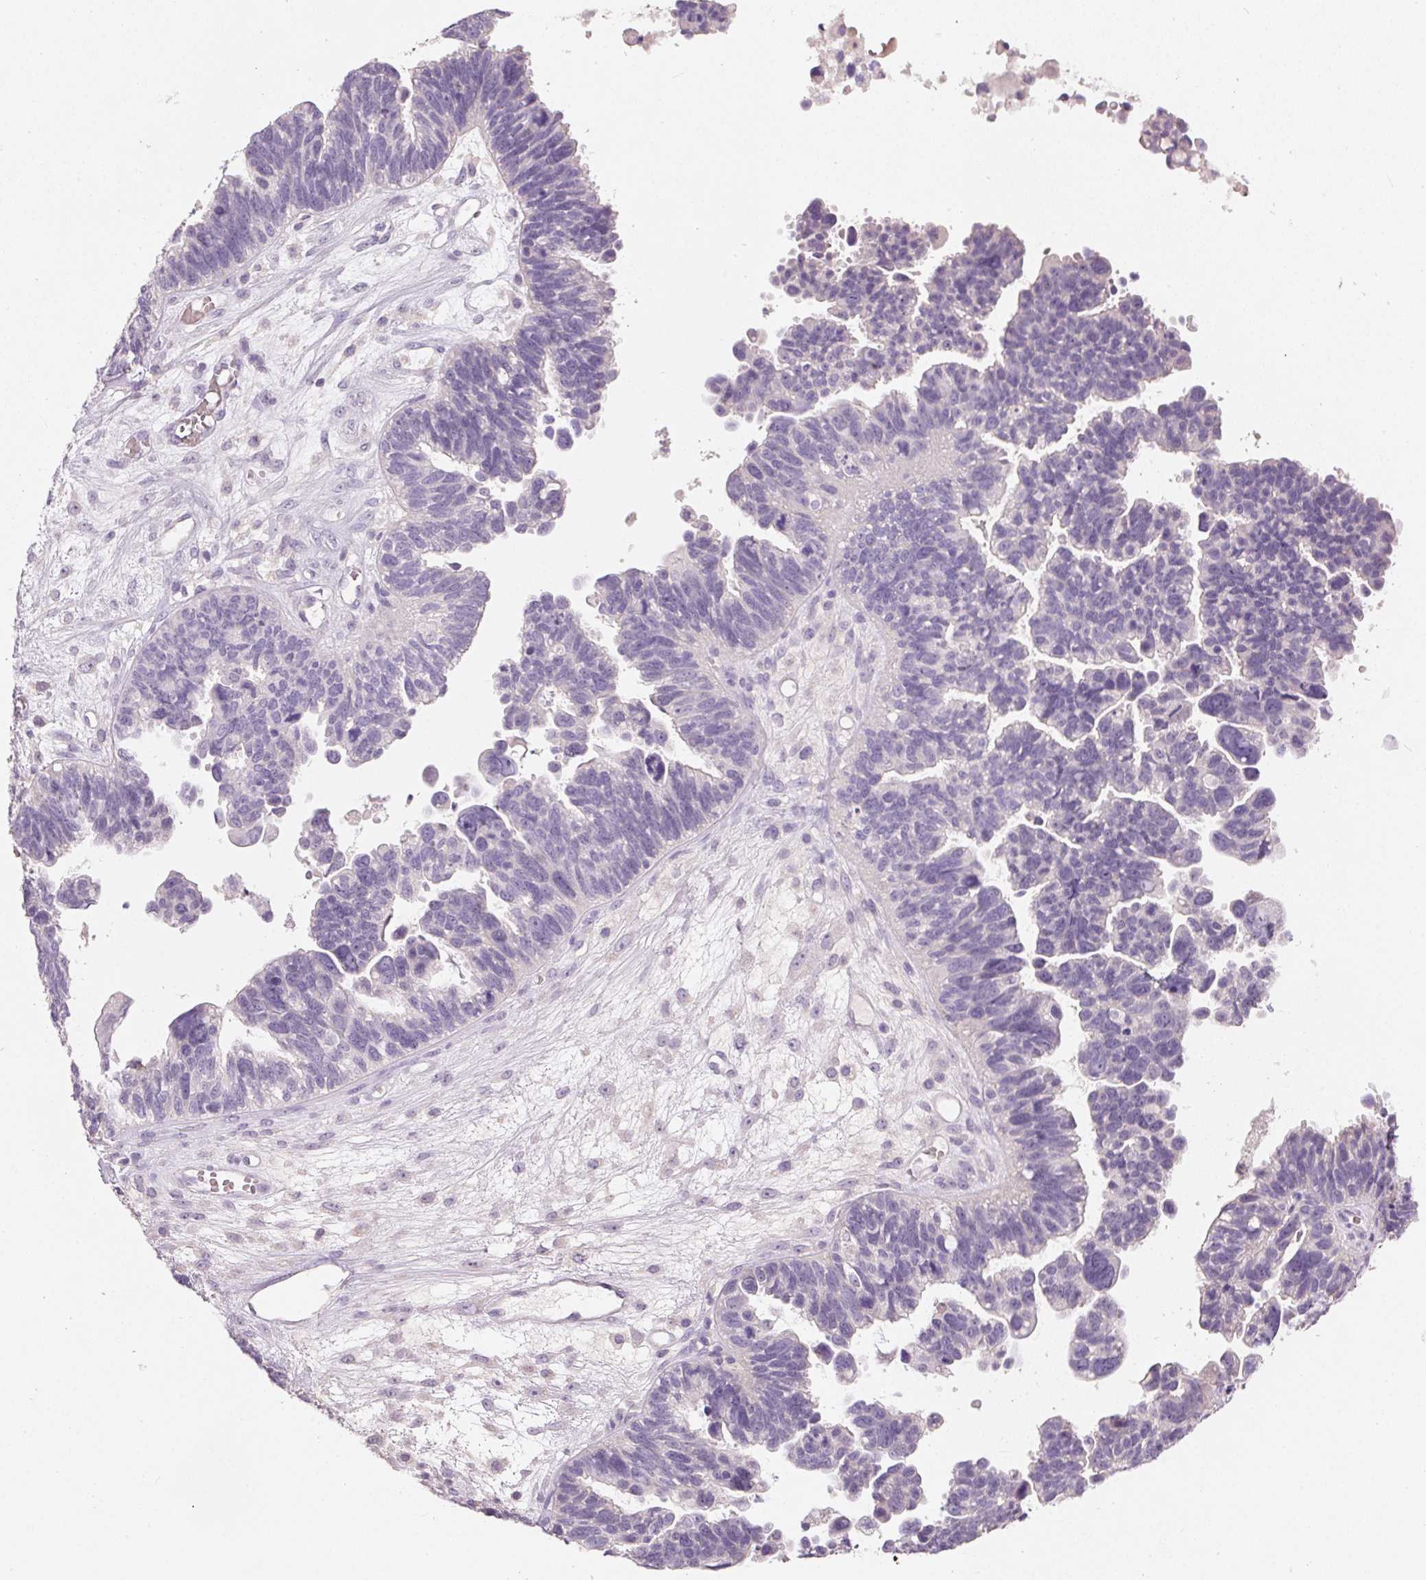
{"staining": {"intensity": "negative", "quantity": "none", "location": "none"}, "tissue": "ovarian cancer", "cell_type": "Tumor cells", "image_type": "cancer", "snomed": [{"axis": "morphology", "description": "Cystadenocarcinoma, serous, NOS"}, {"axis": "topography", "description": "Ovary"}], "caption": "Human ovarian cancer stained for a protein using immunohistochemistry reveals no staining in tumor cells.", "gene": "HSD17B1", "patient": {"sex": "female", "age": 60}}